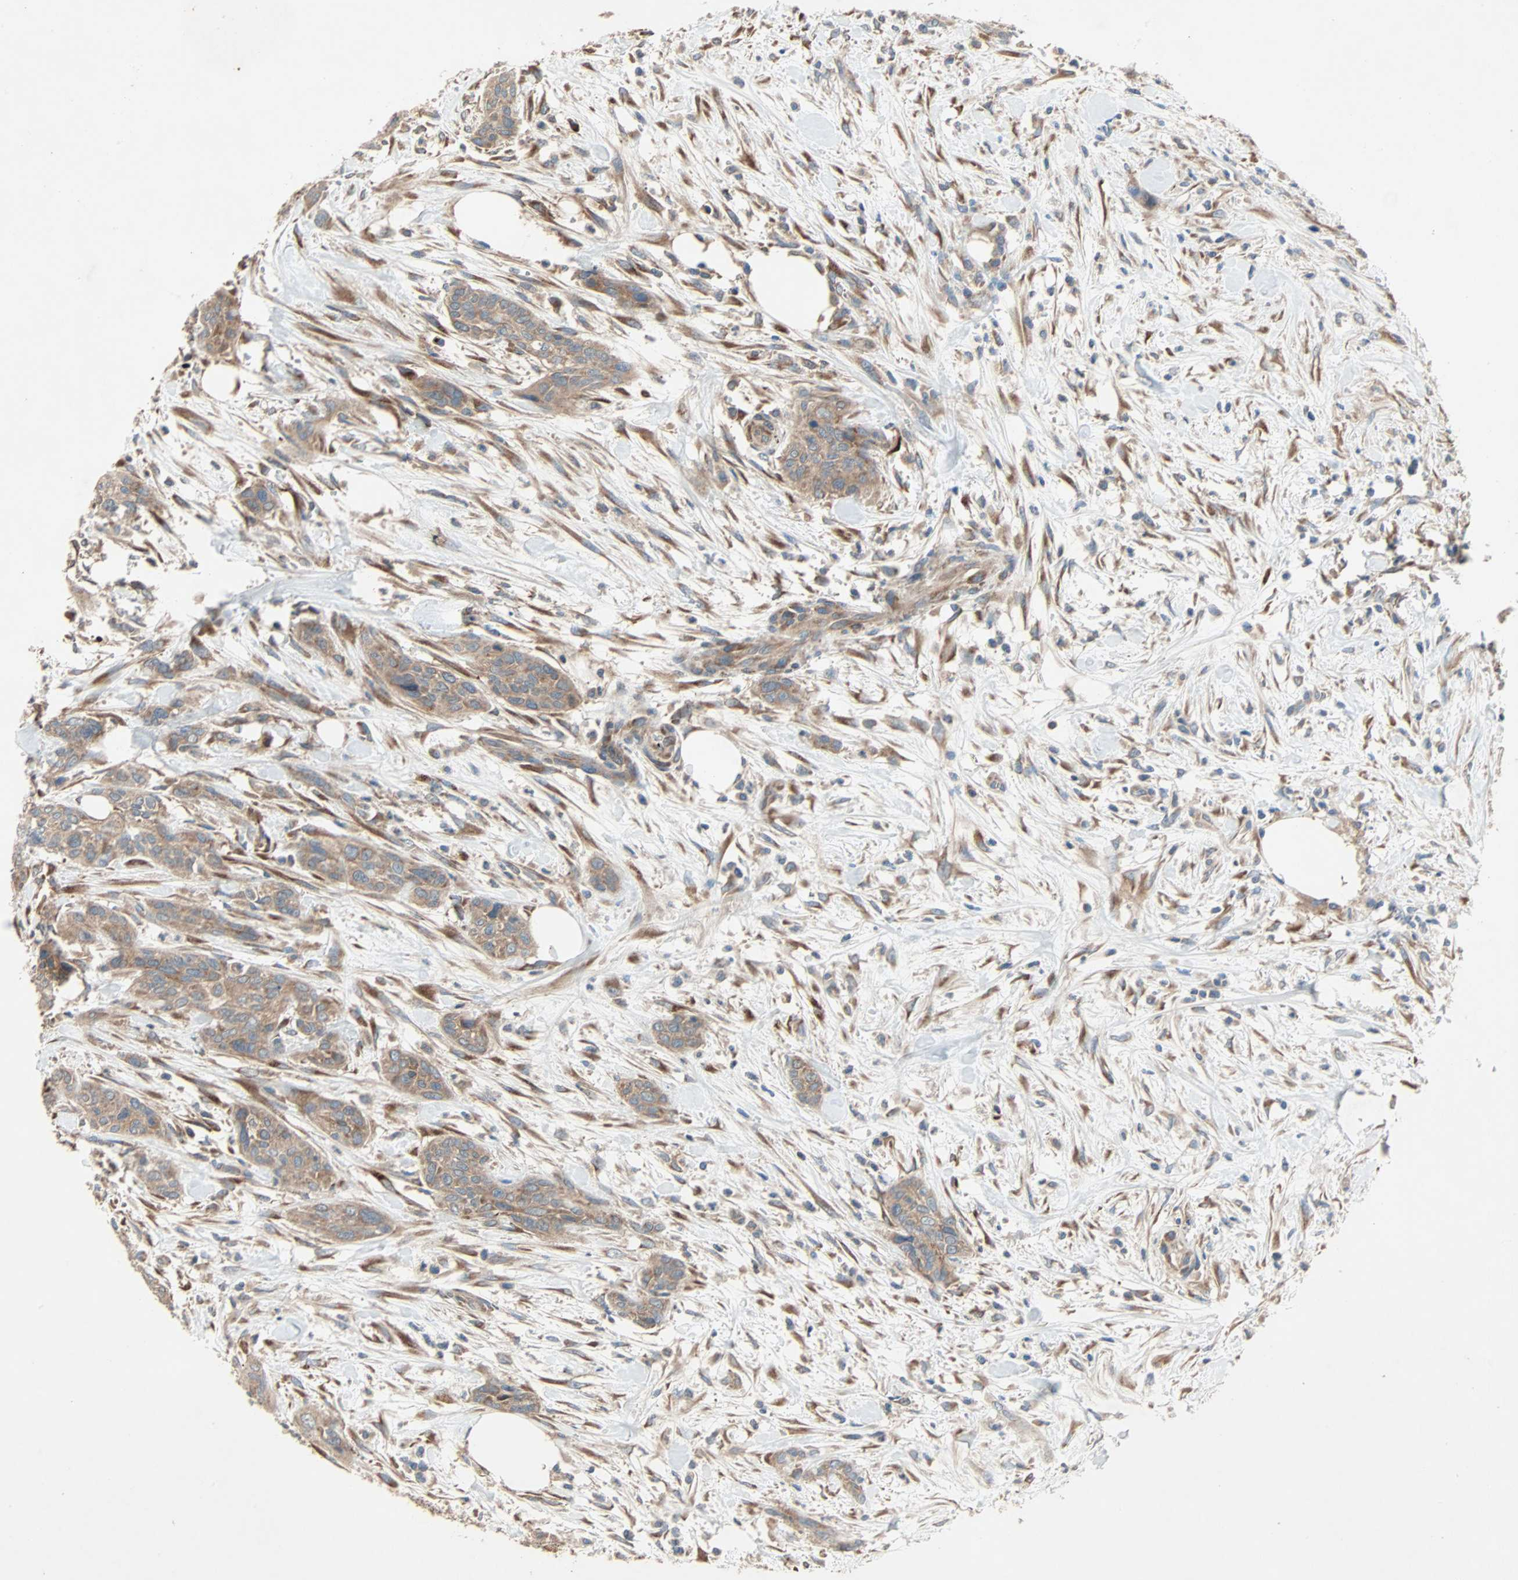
{"staining": {"intensity": "moderate", "quantity": ">75%", "location": "cytoplasmic/membranous"}, "tissue": "urothelial cancer", "cell_type": "Tumor cells", "image_type": "cancer", "snomed": [{"axis": "morphology", "description": "Urothelial carcinoma, High grade"}, {"axis": "topography", "description": "Urinary bladder"}], "caption": "Protein staining of urothelial cancer tissue exhibits moderate cytoplasmic/membranous expression in approximately >75% of tumor cells.", "gene": "XYLT1", "patient": {"sex": "male", "age": 35}}